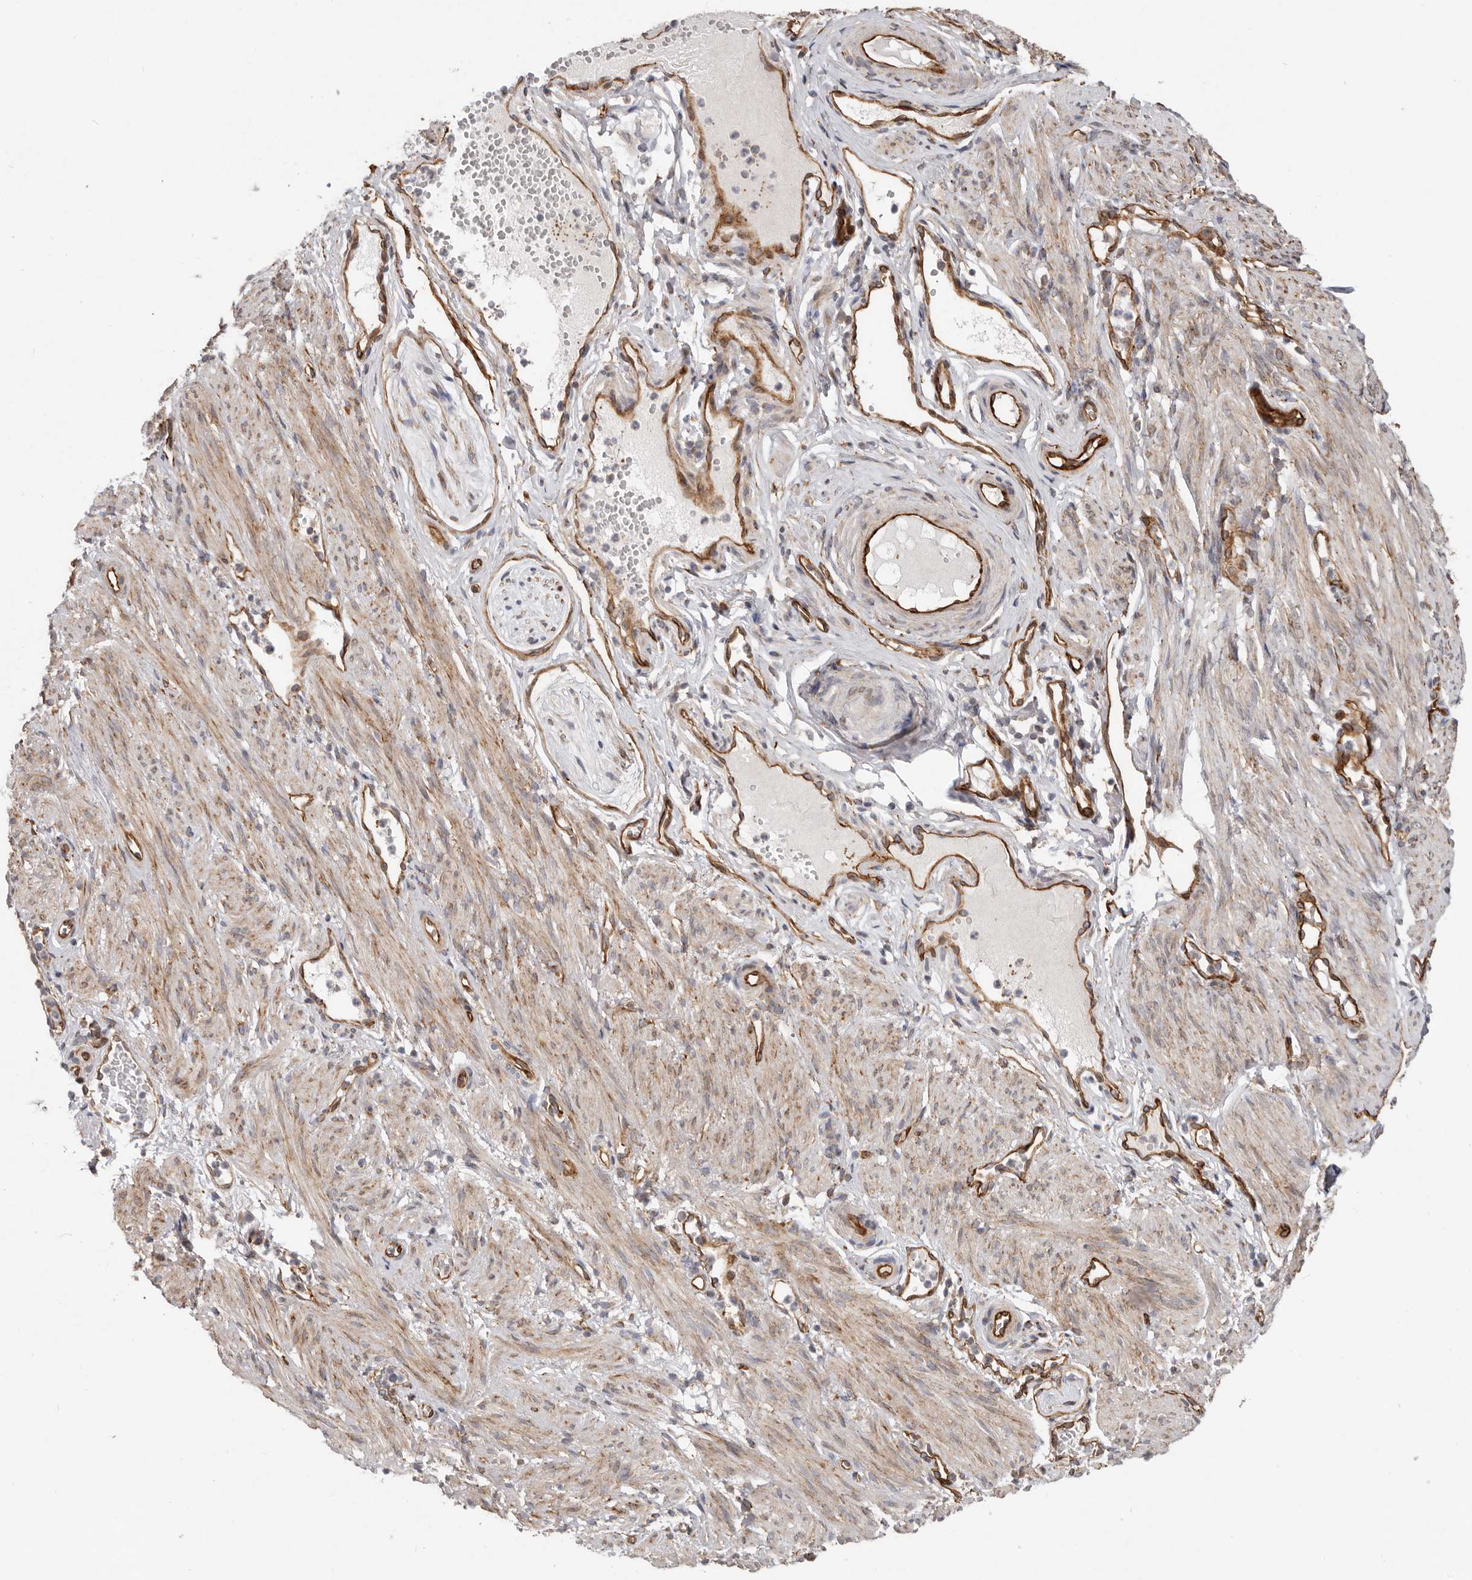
{"staining": {"intensity": "moderate", "quantity": "<25%", "location": "cytoplasmic/membranous"}, "tissue": "adipose tissue", "cell_type": "Adipocytes", "image_type": "normal", "snomed": [{"axis": "morphology", "description": "Normal tissue, NOS"}, {"axis": "topography", "description": "Smooth muscle"}, {"axis": "topography", "description": "Peripheral nerve tissue"}], "caption": "The micrograph demonstrates a brown stain indicating the presence of a protein in the cytoplasmic/membranous of adipocytes in adipose tissue.", "gene": "WDTC1", "patient": {"sex": "female", "age": 39}}